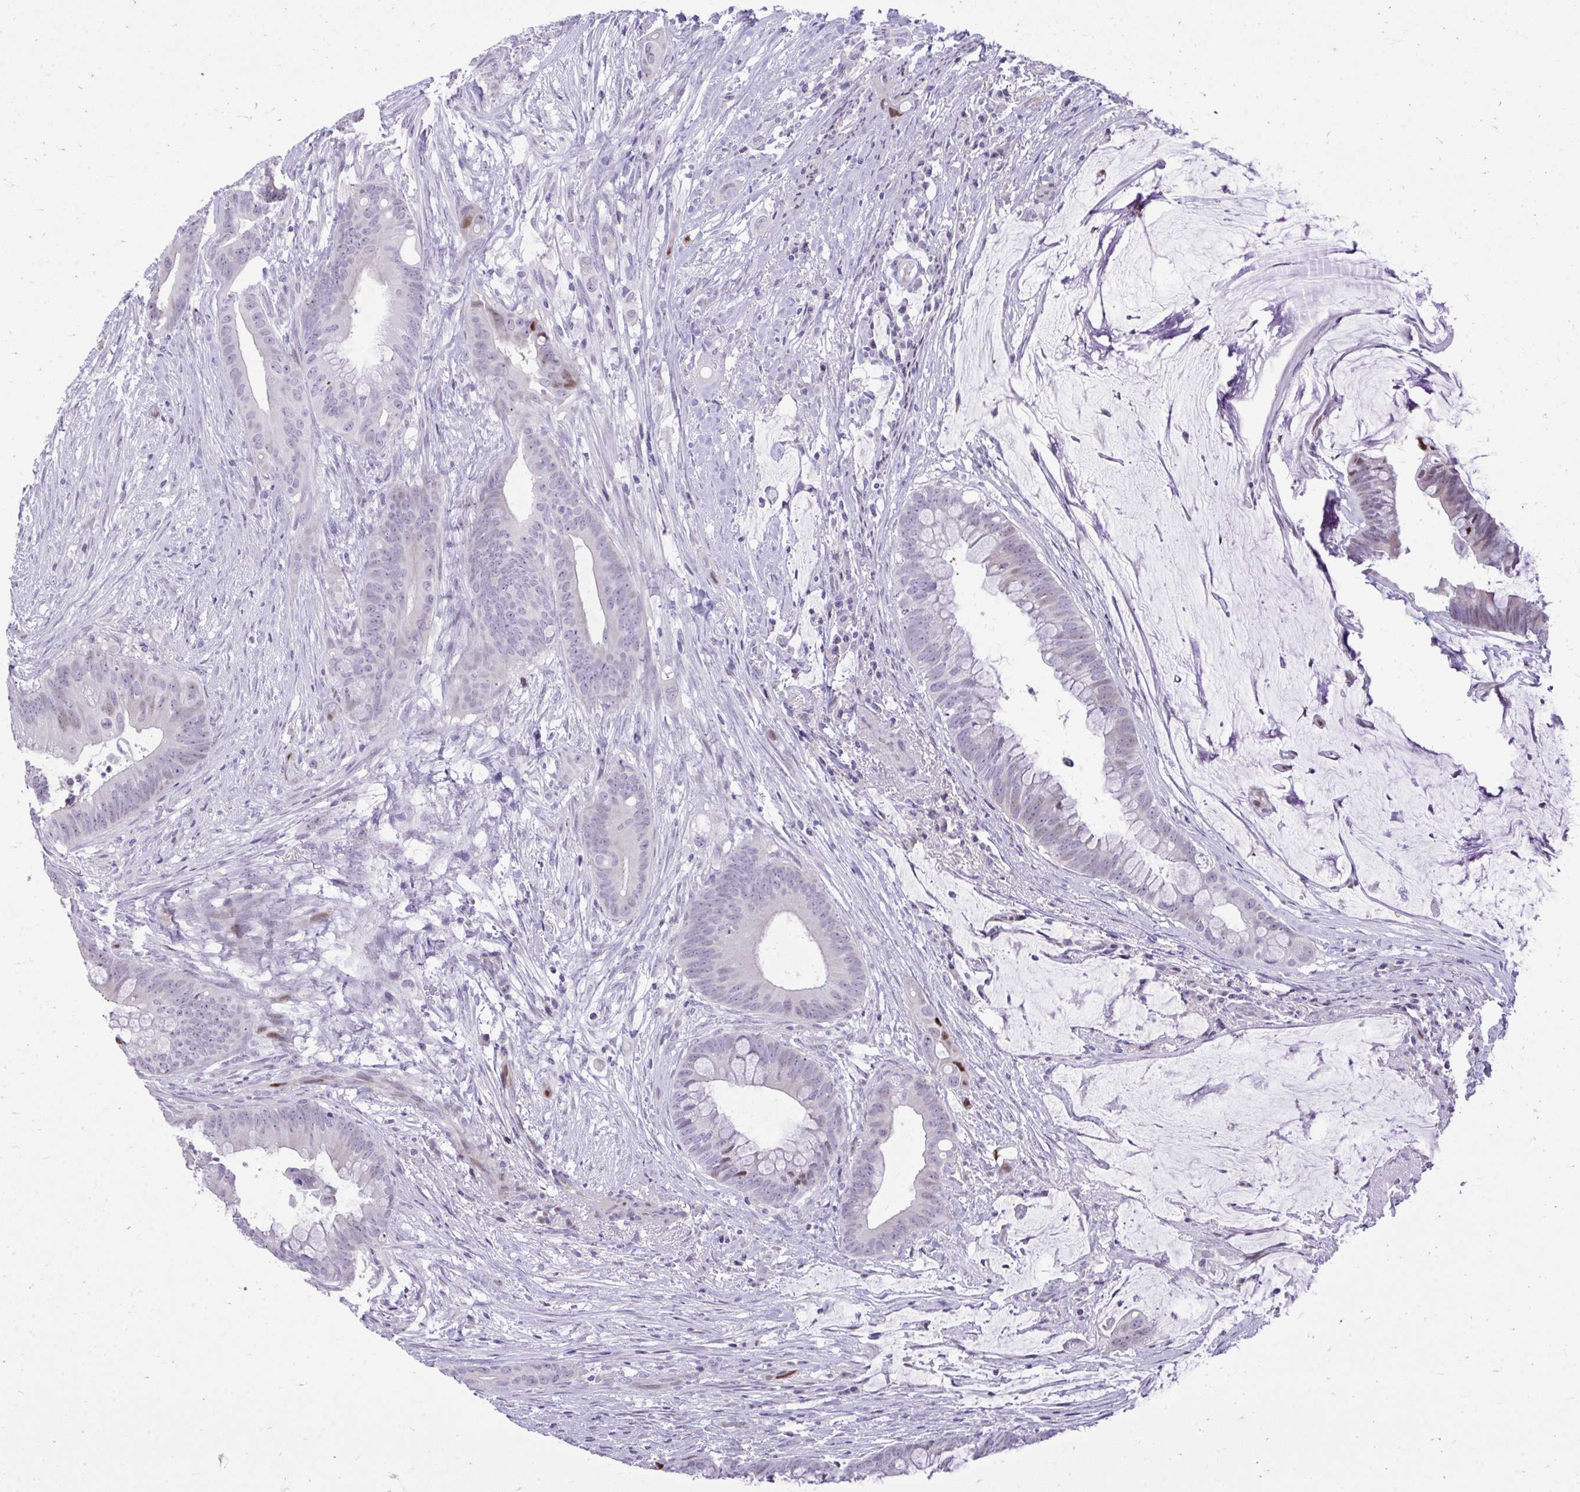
{"staining": {"intensity": "moderate", "quantity": "<25%", "location": "nuclear"}, "tissue": "colorectal cancer", "cell_type": "Tumor cells", "image_type": "cancer", "snomed": [{"axis": "morphology", "description": "Adenocarcinoma, NOS"}, {"axis": "topography", "description": "Colon"}], "caption": "High-power microscopy captured an IHC histopathology image of colorectal cancer, revealing moderate nuclear positivity in approximately <25% of tumor cells. (Stains: DAB in brown, nuclei in blue, Microscopy: brightfield microscopy at high magnification).", "gene": "DLX4", "patient": {"sex": "male", "age": 62}}